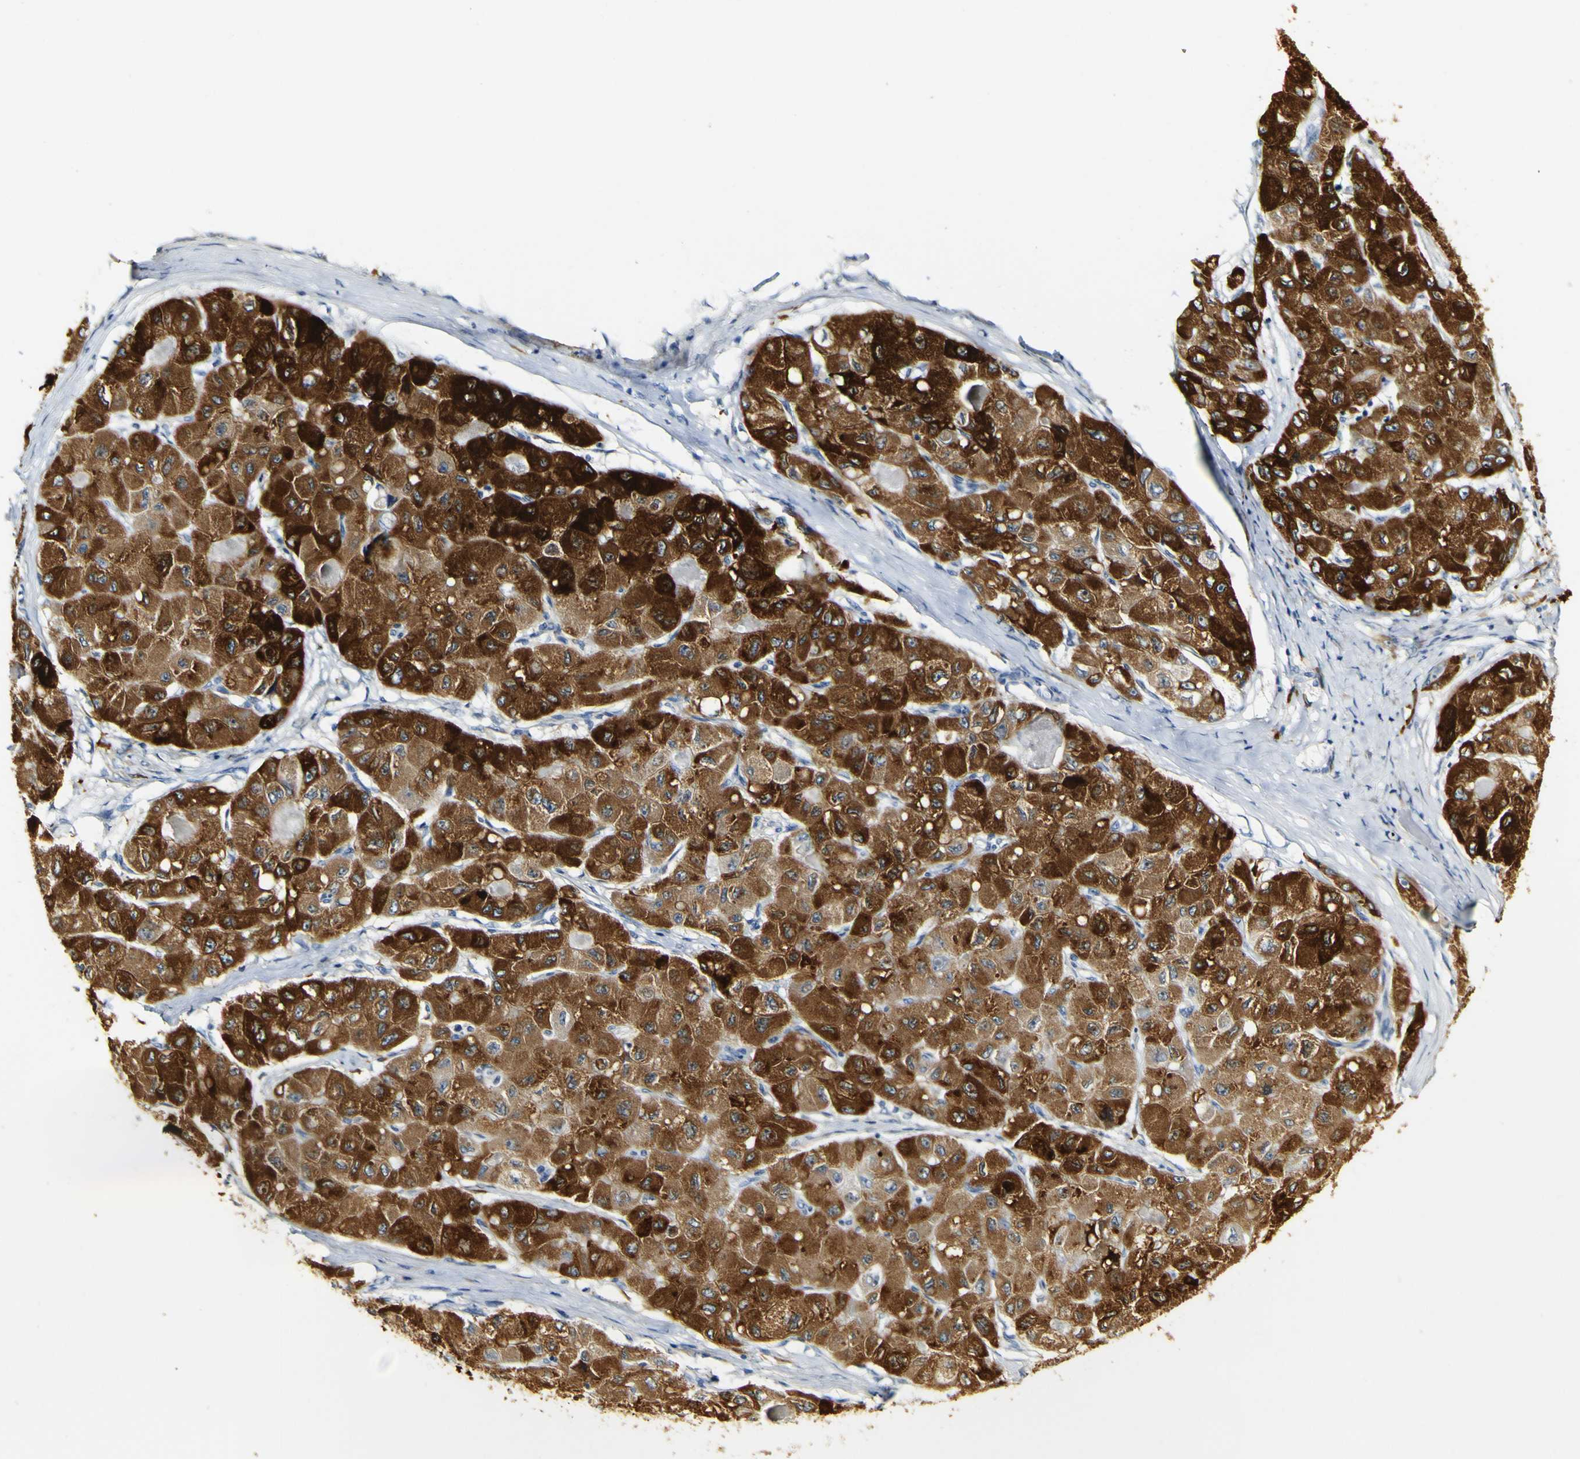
{"staining": {"intensity": "strong", "quantity": ">75%", "location": "cytoplasmic/membranous"}, "tissue": "liver cancer", "cell_type": "Tumor cells", "image_type": "cancer", "snomed": [{"axis": "morphology", "description": "Carcinoma, Hepatocellular, NOS"}, {"axis": "topography", "description": "Liver"}], "caption": "Liver cancer tissue displays strong cytoplasmic/membranous expression in approximately >75% of tumor cells, visualized by immunohistochemistry. The staining was performed using DAB (3,3'-diaminobenzidine) to visualize the protein expression in brown, while the nuclei were stained in blue with hematoxylin (Magnification: 20x).", "gene": "FMO3", "patient": {"sex": "male", "age": 80}}